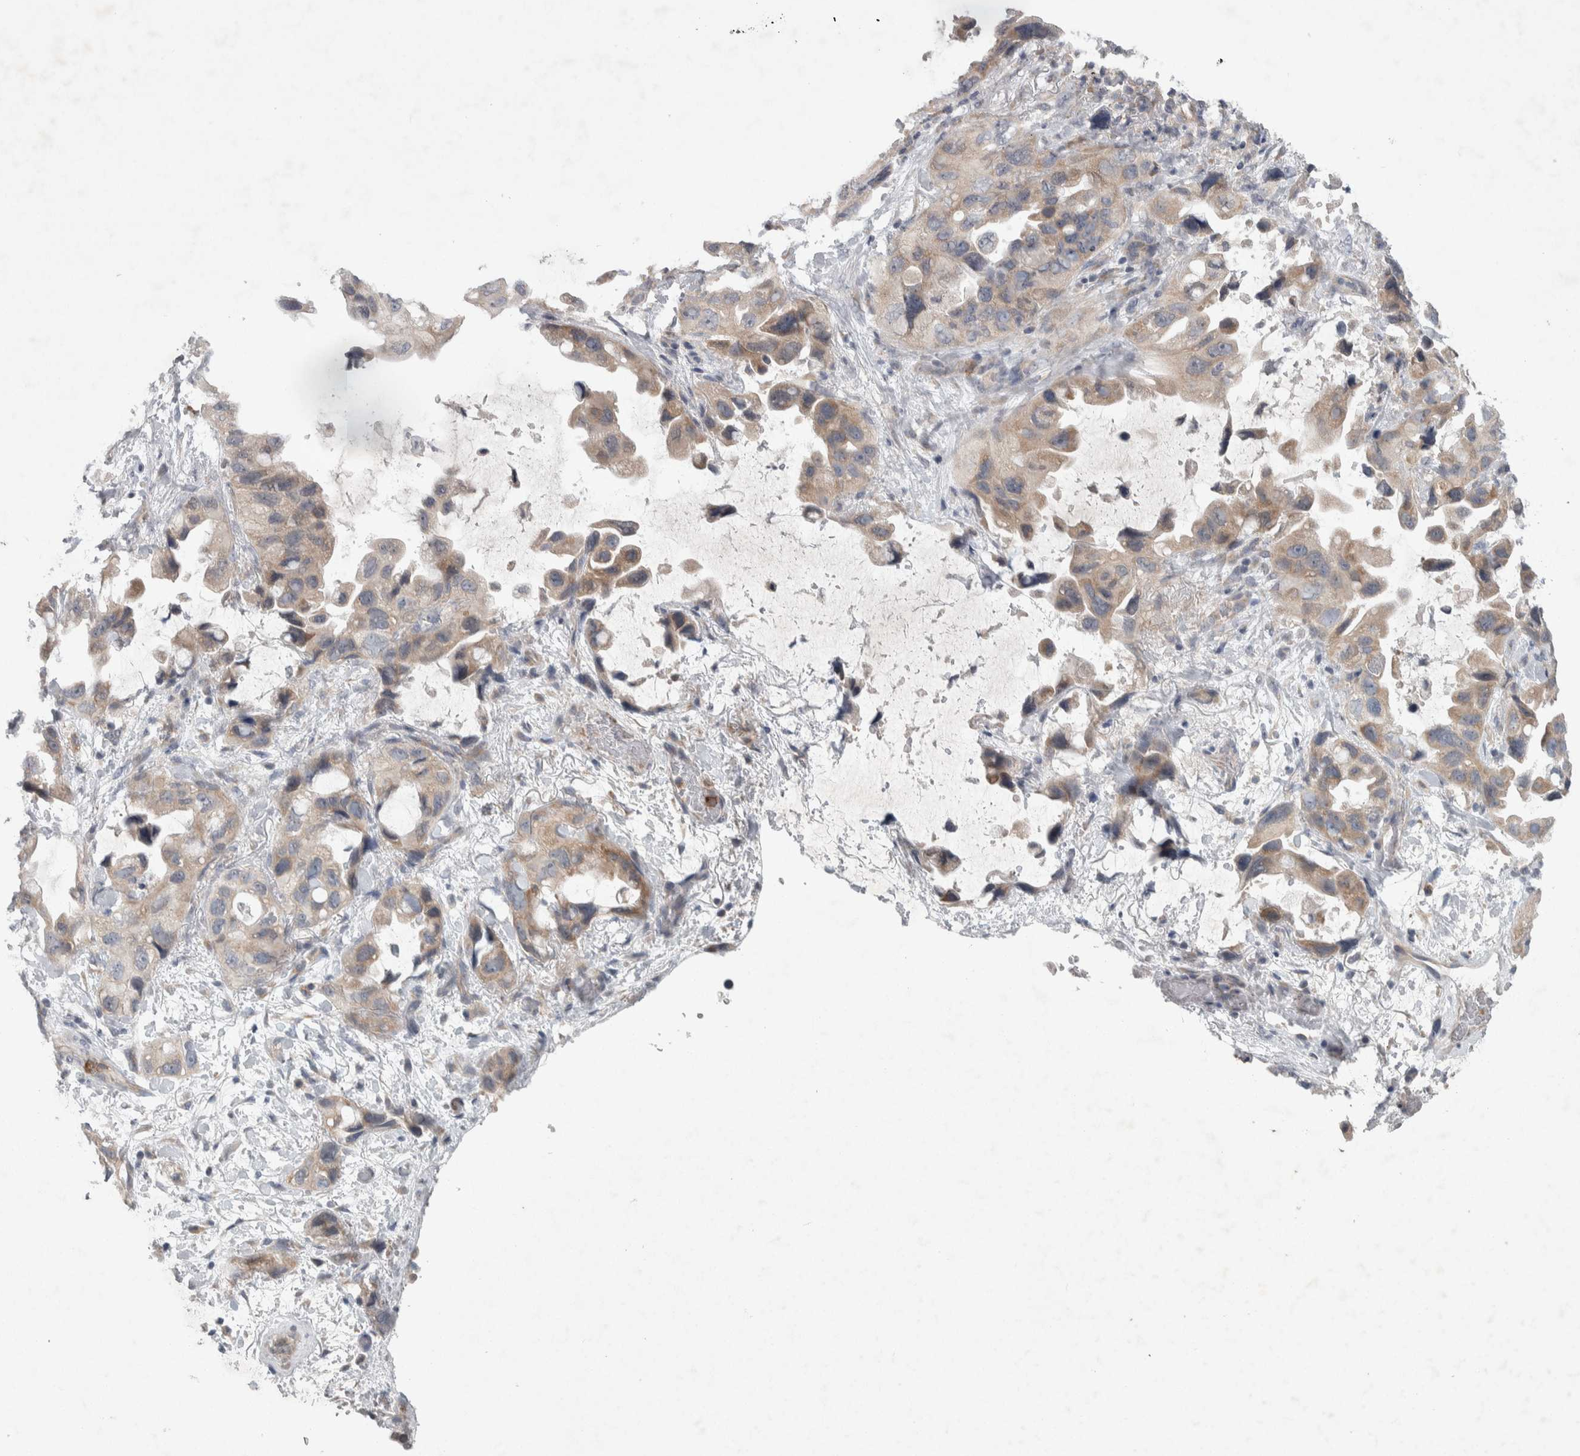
{"staining": {"intensity": "weak", "quantity": "25%-75%", "location": "cytoplasmic/membranous"}, "tissue": "lung cancer", "cell_type": "Tumor cells", "image_type": "cancer", "snomed": [{"axis": "morphology", "description": "Squamous cell carcinoma, NOS"}, {"axis": "topography", "description": "Lung"}], "caption": "Squamous cell carcinoma (lung) tissue shows weak cytoplasmic/membranous staining in about 25%-75% of tumor cells", "gene": "SRP68", "patient": {"sex": "female", "age": 73}}